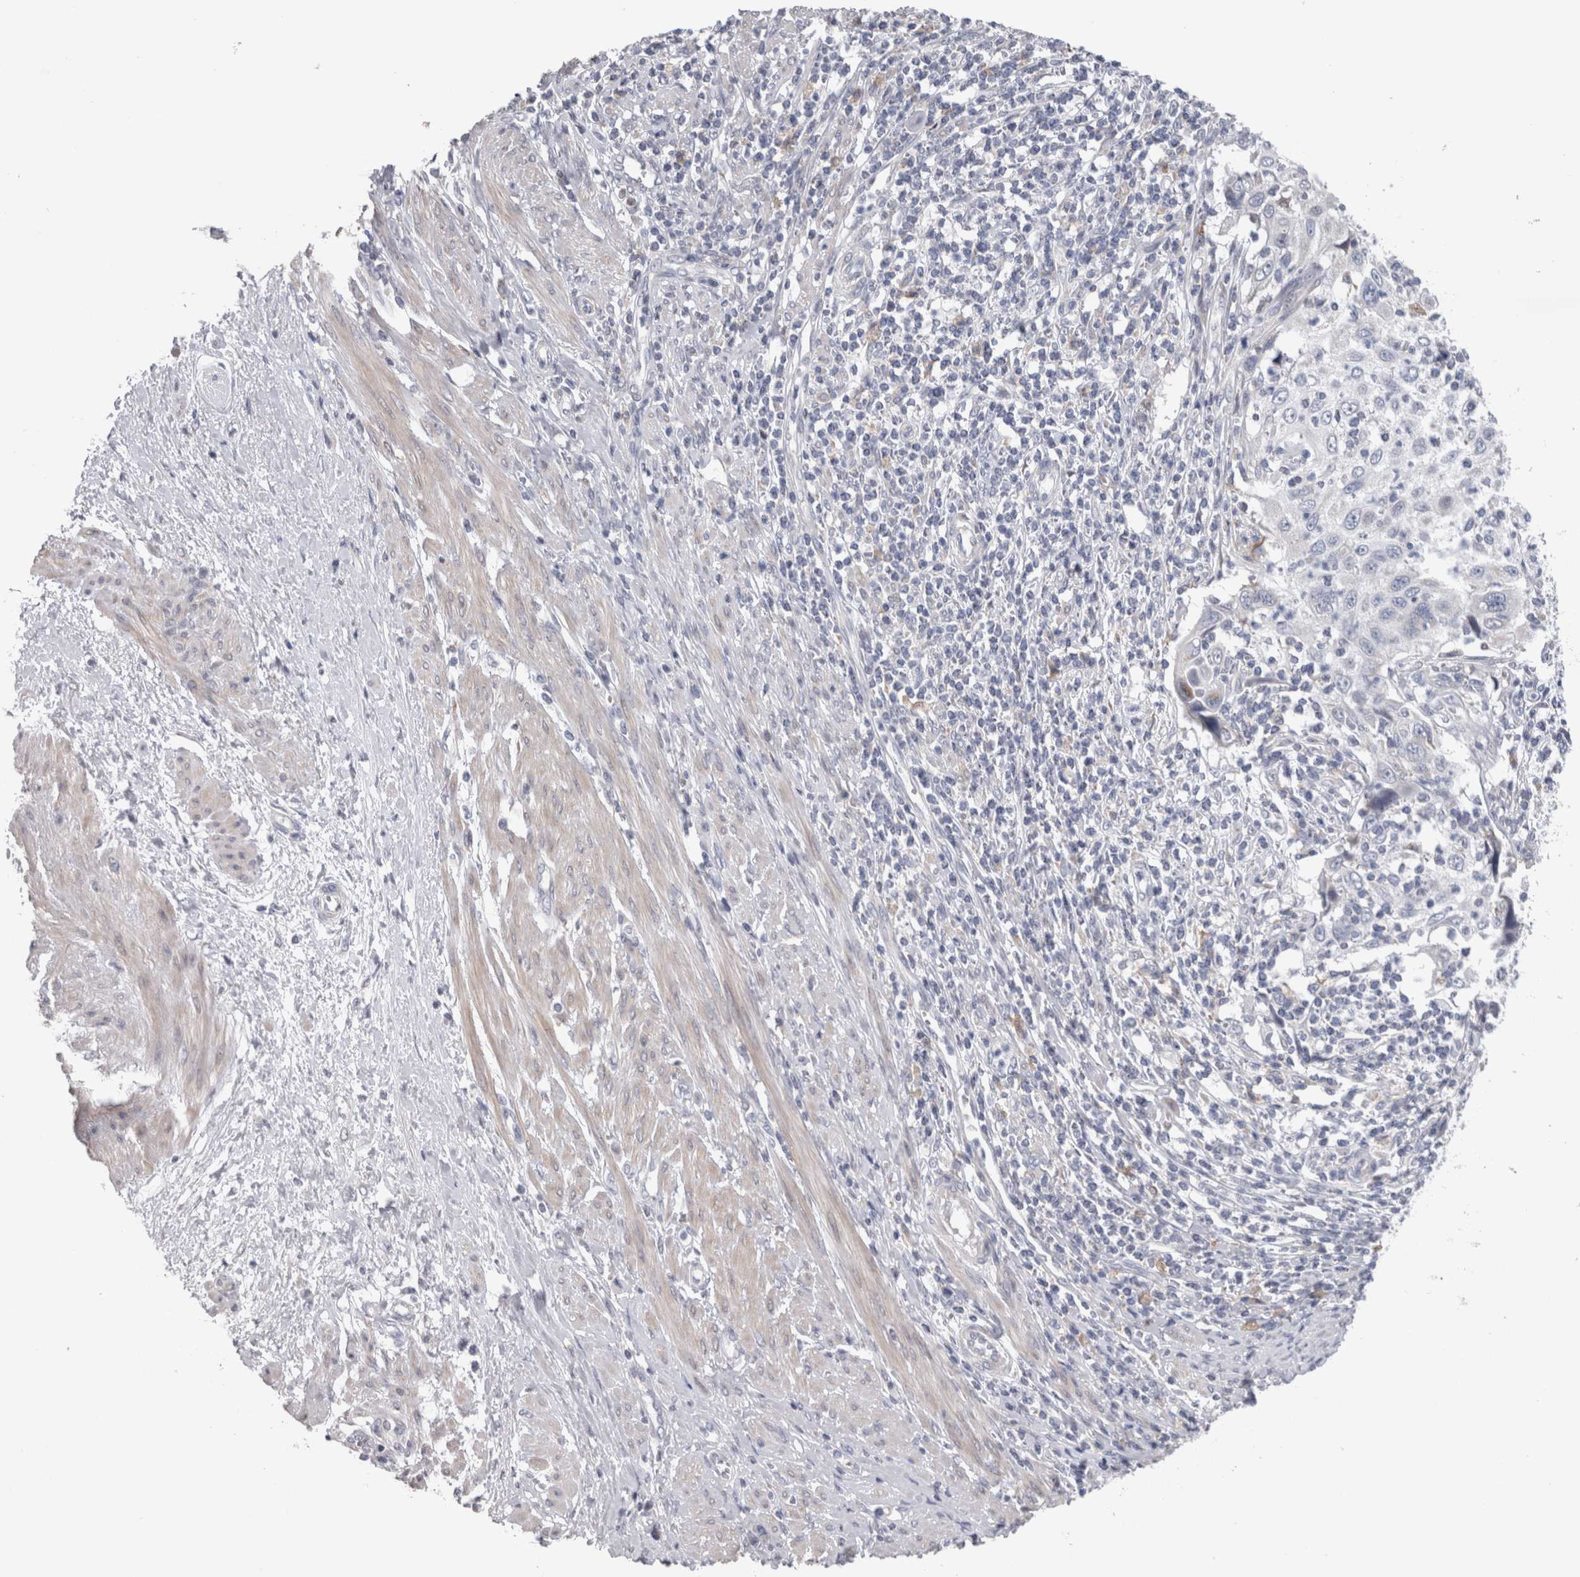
{"staining": {"intensity": "negative", "quantity": "none", "location": "none"}, "tissue": "cervical cancer", "cell_type": "Tumor cells", "image_type": "cancer", "snomed": [{"axis": "morphology", "description": "Squamous cell carcinoma, NOS"}, {"axis": "topography", "description": "Cervix"}], "caption": "The IHC micrograph has no significant expression in tumor cells of cervical cancer tissue. (Immunohistochemistry, brightfield microscopy, high magnification).", "gene": "GDAP1", "patient": {"sex": "female", "age": 70}}